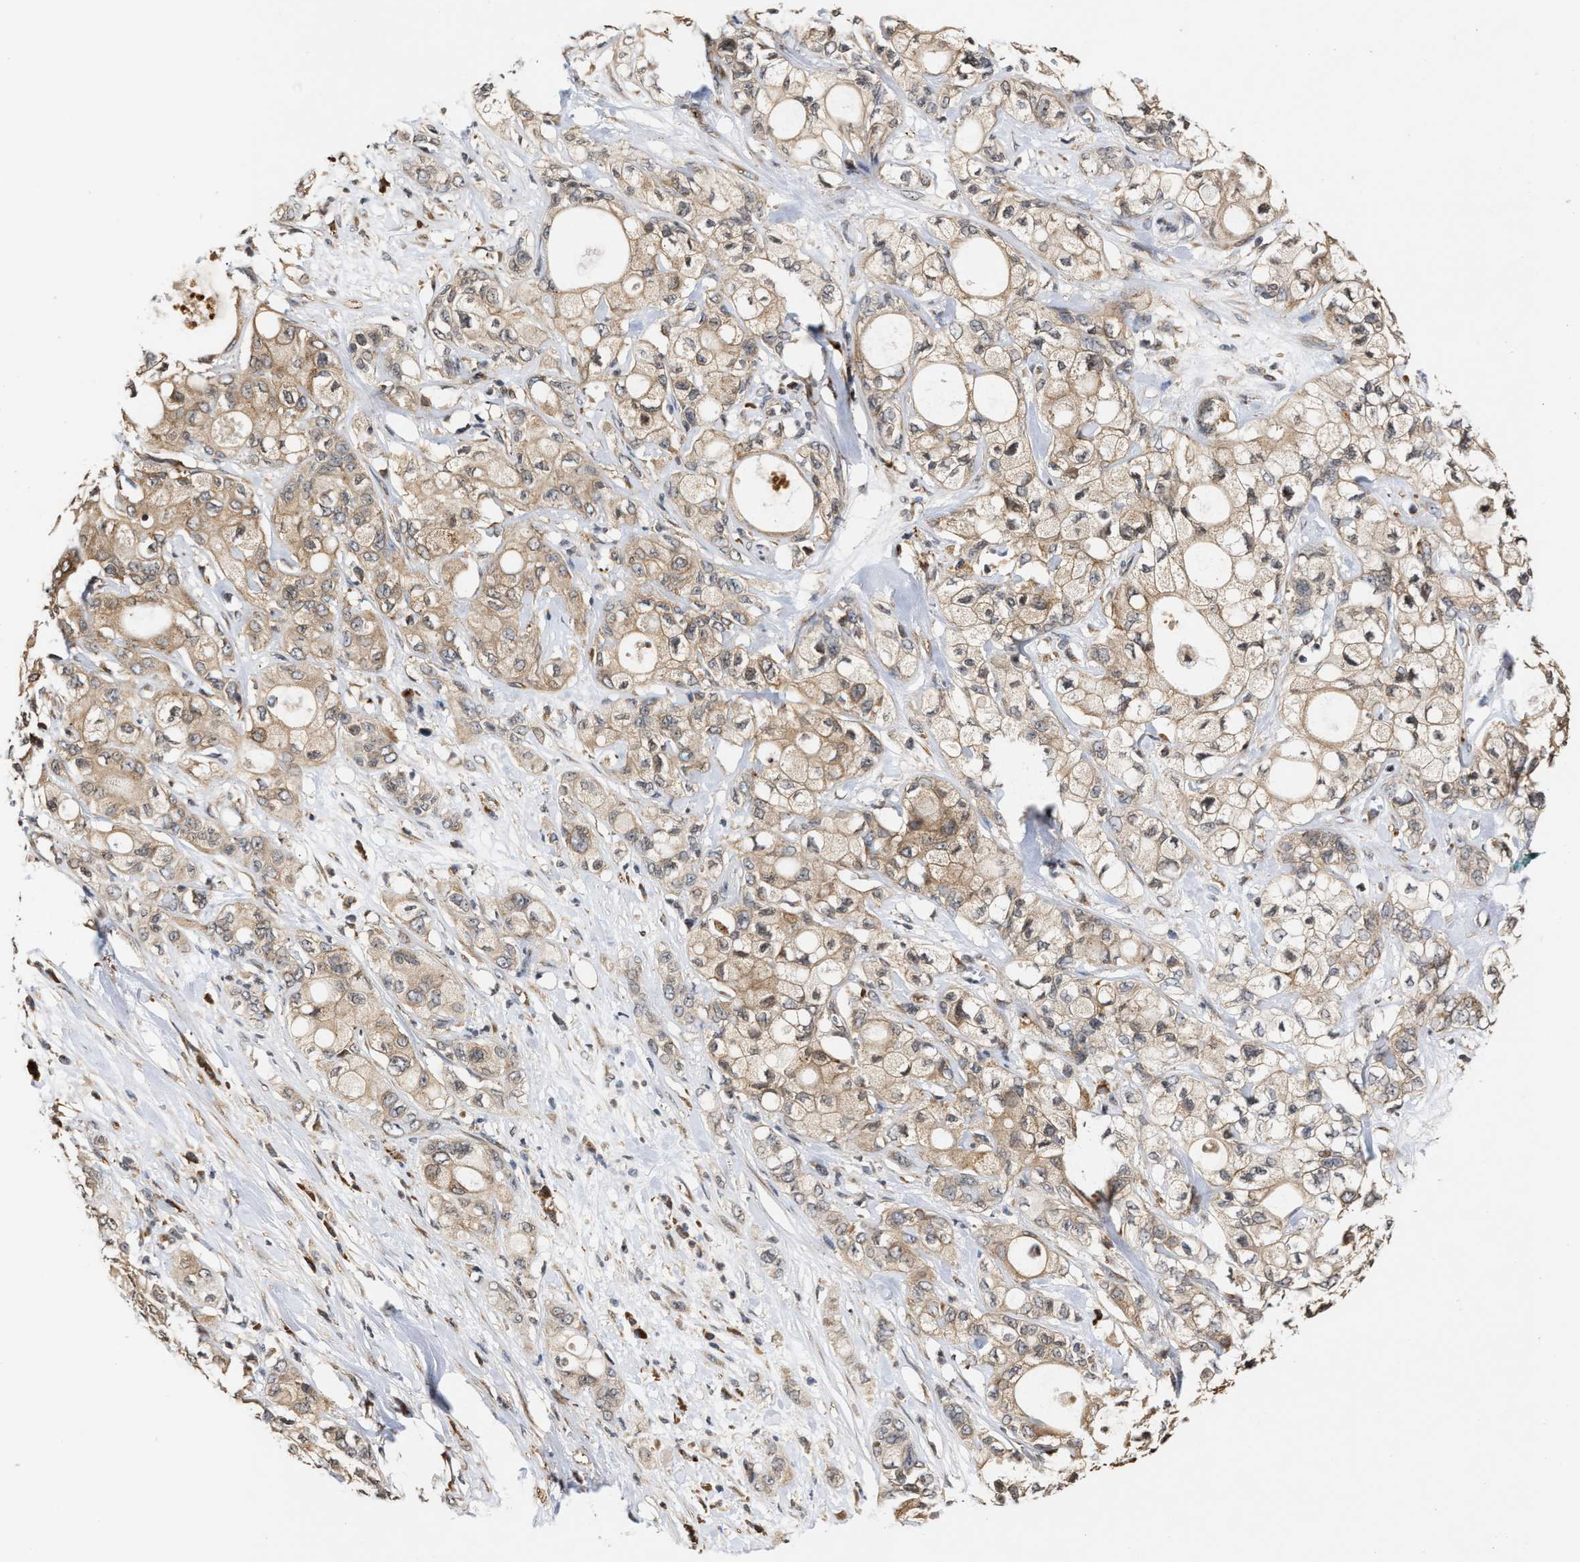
{"staining": {"intensity": "weak", "quantity": ">75%", "location": "cytoplasmic/membranous"}, "tissue": "pancreatic cancer", "cell_type": "Tumor cells", "image_type": "cancer", "snomed": [{"axis": "morphology", "description": "Adenocarcinoma, NOS"}, {"axis": "topography", "description": "Pancreas"}], "caption": "A high-resolution photomicrograph shows immunohistochemistry (IHC) staining of pancreatic adenocarcinoma, which exhibits weak cytoplasmic/membranous staining in about >75% of tumor cells.", "gene": "SAR1A", "patient": {"sex": "male", "age": 70}}